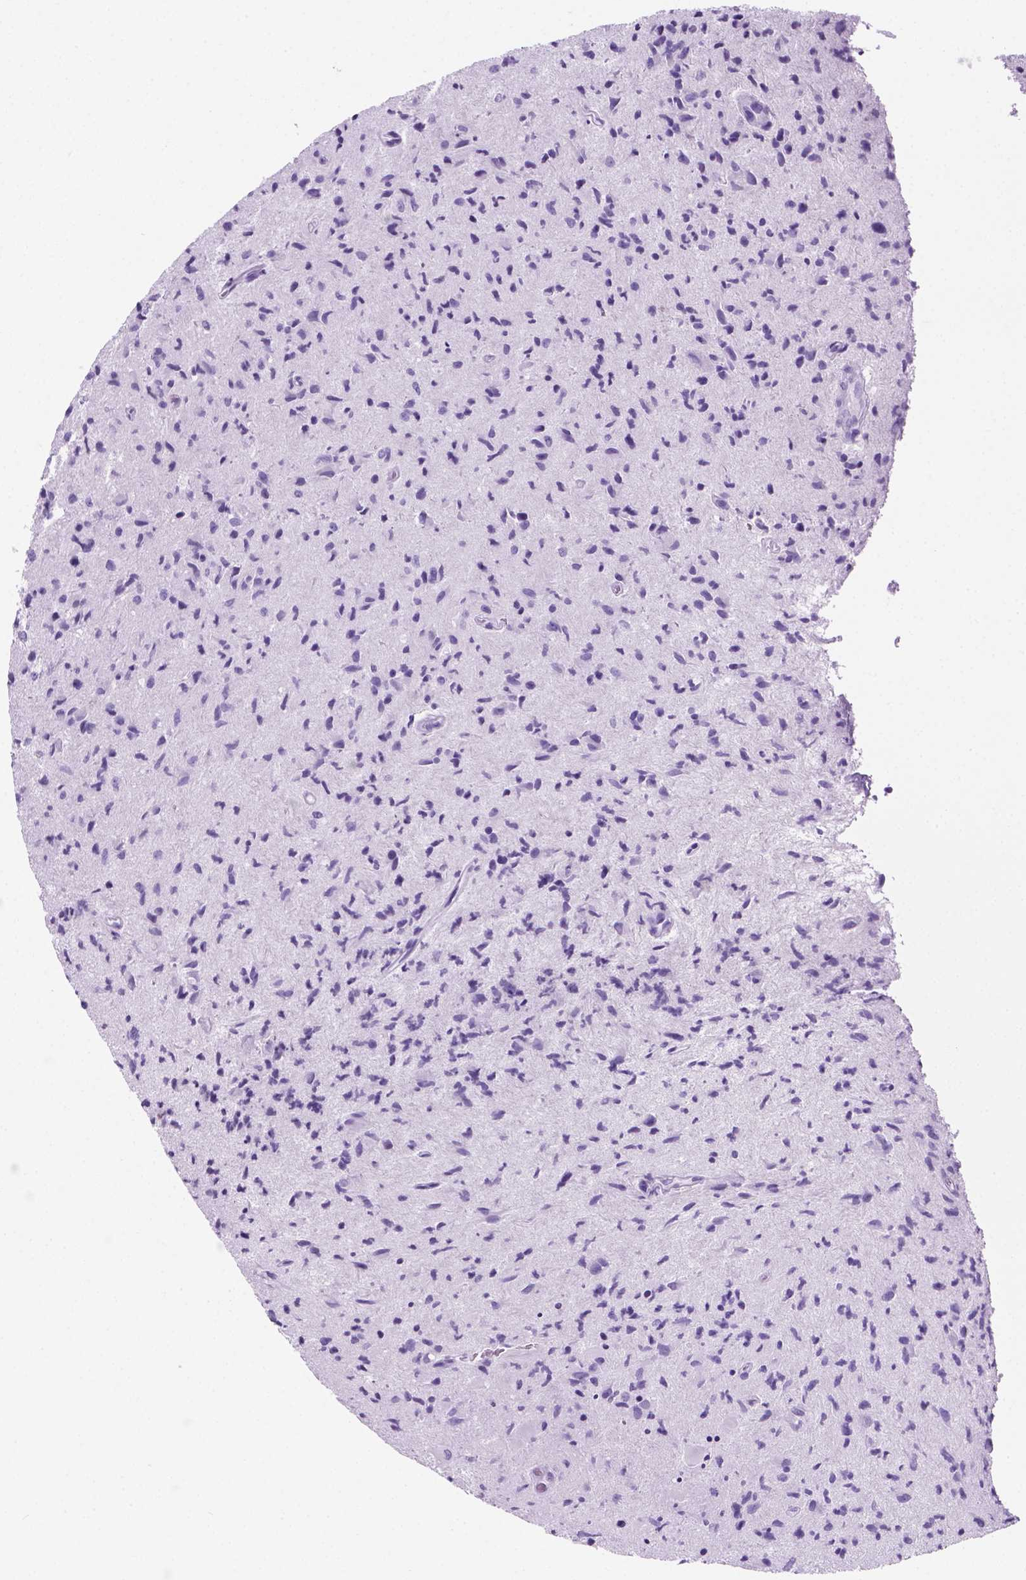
{"staining": {"intensity": "negative", "quantity": "none", "location": "none"}, "tissue": "glioma", "cell_type": "Tumor cells", "image_type": "cancer", "snomed": [{"axis": "morphology", "description": "Glioma, malignant, High grade"}, {"axis": "topography", "description": "Brain"}], "caption": "This is a histopathology image of IHC staining of malignant high-grade glioma, which shows no staining in tumor cells. The staining is performed using DAB brown chromogen with nuclei counter-stained in using hematoxylin.", "gene": "C17orf107", "patient": {"sex": "male", "age": 54}}